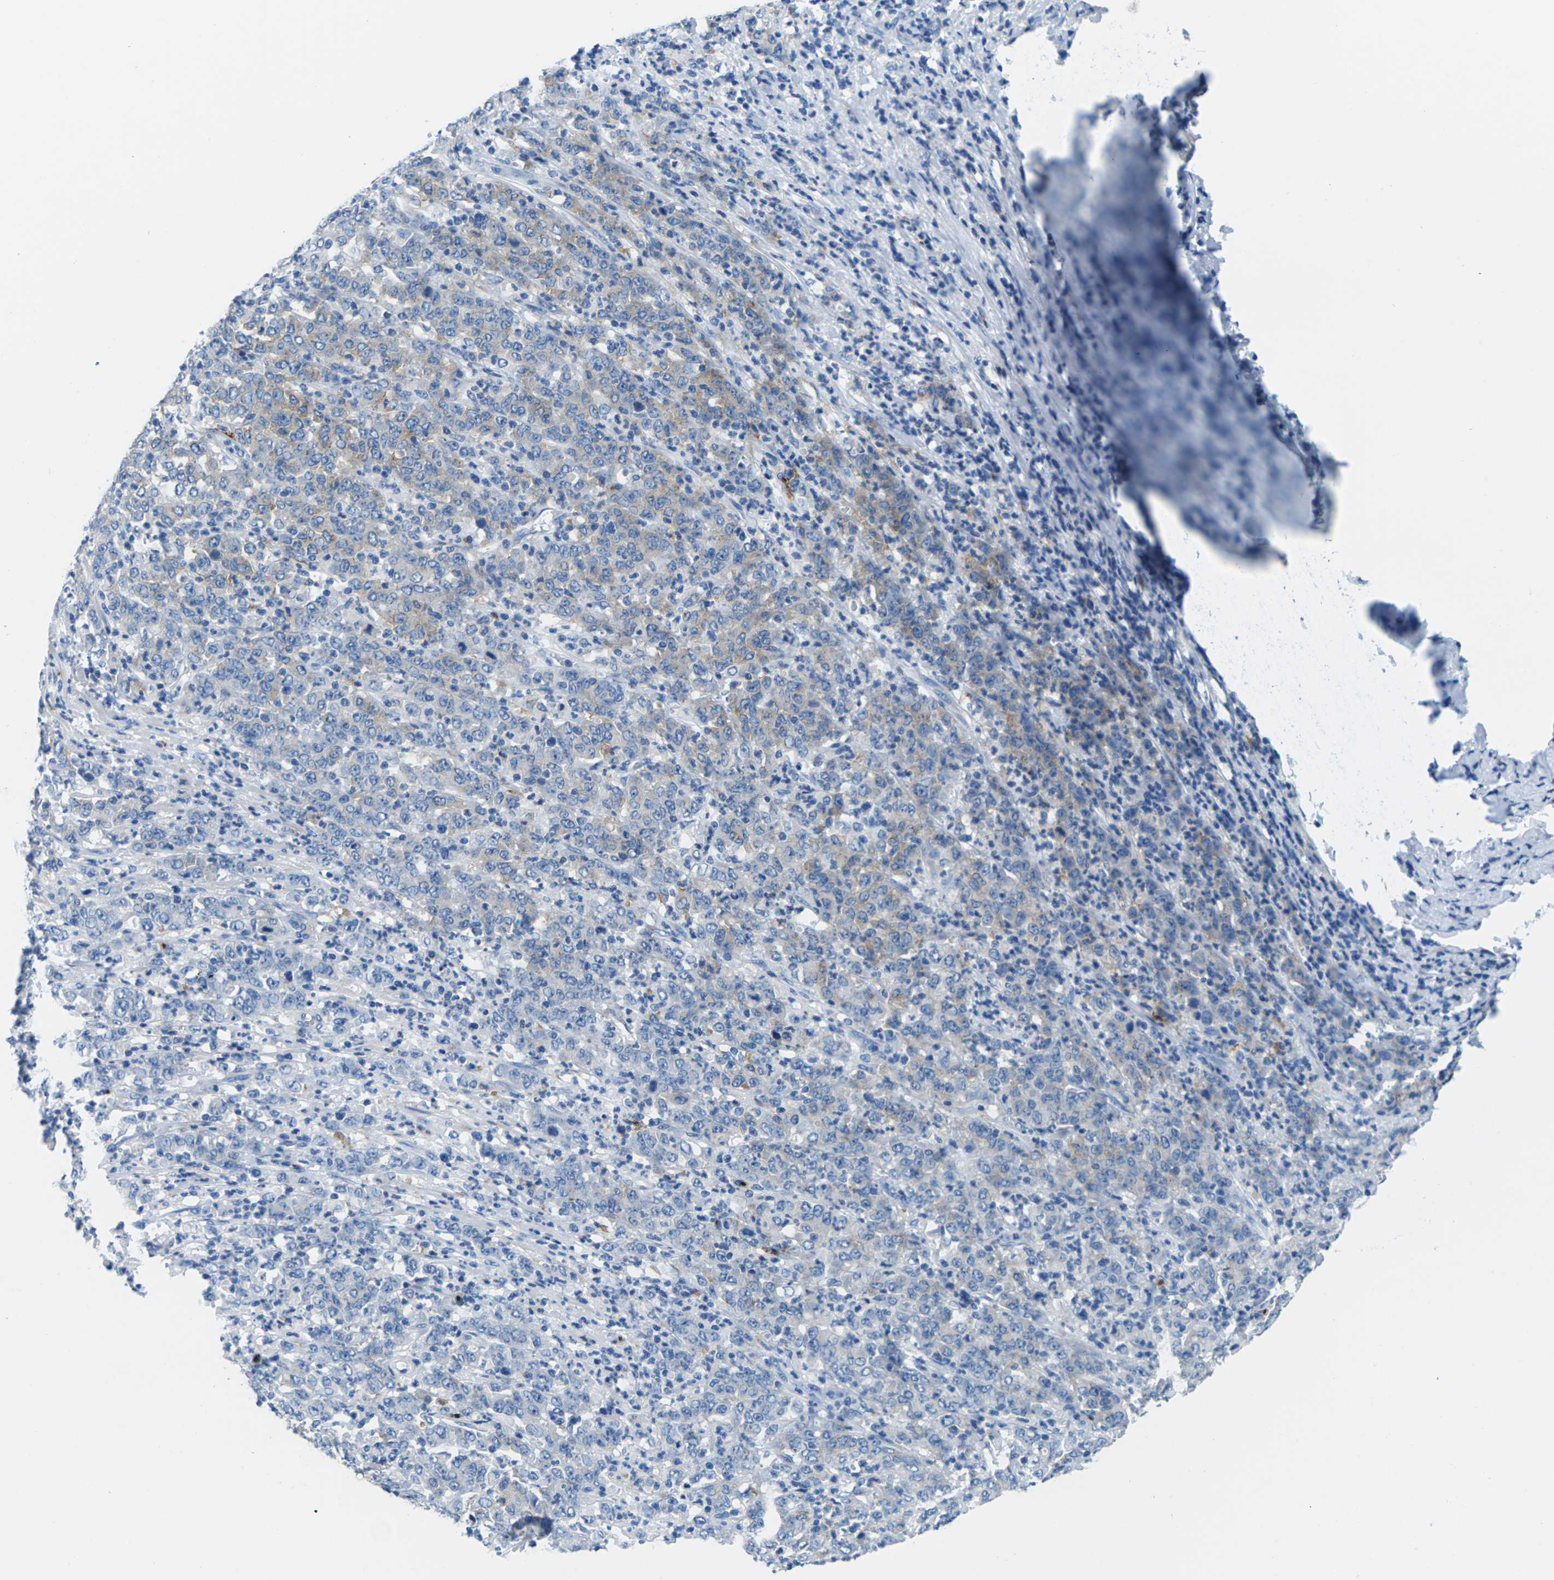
{"staining": {"intensity": "negative", "quantity": "none", "location": "none"}, "tissue": "stomach cancer", "cell_type": "Tumor cells", "image_type": "cancer", "snomed": [{"axis": "morphology", "description": "Adenocarcinoma, NOS"}, {"axis": "topography", "description": "Stomach, lower"}], "caption": "Tumor cells are negative for brown protein staining in stomach cancer.", "gene": "SYNGR2", "patient": {"sex": "female", "age": 71}}